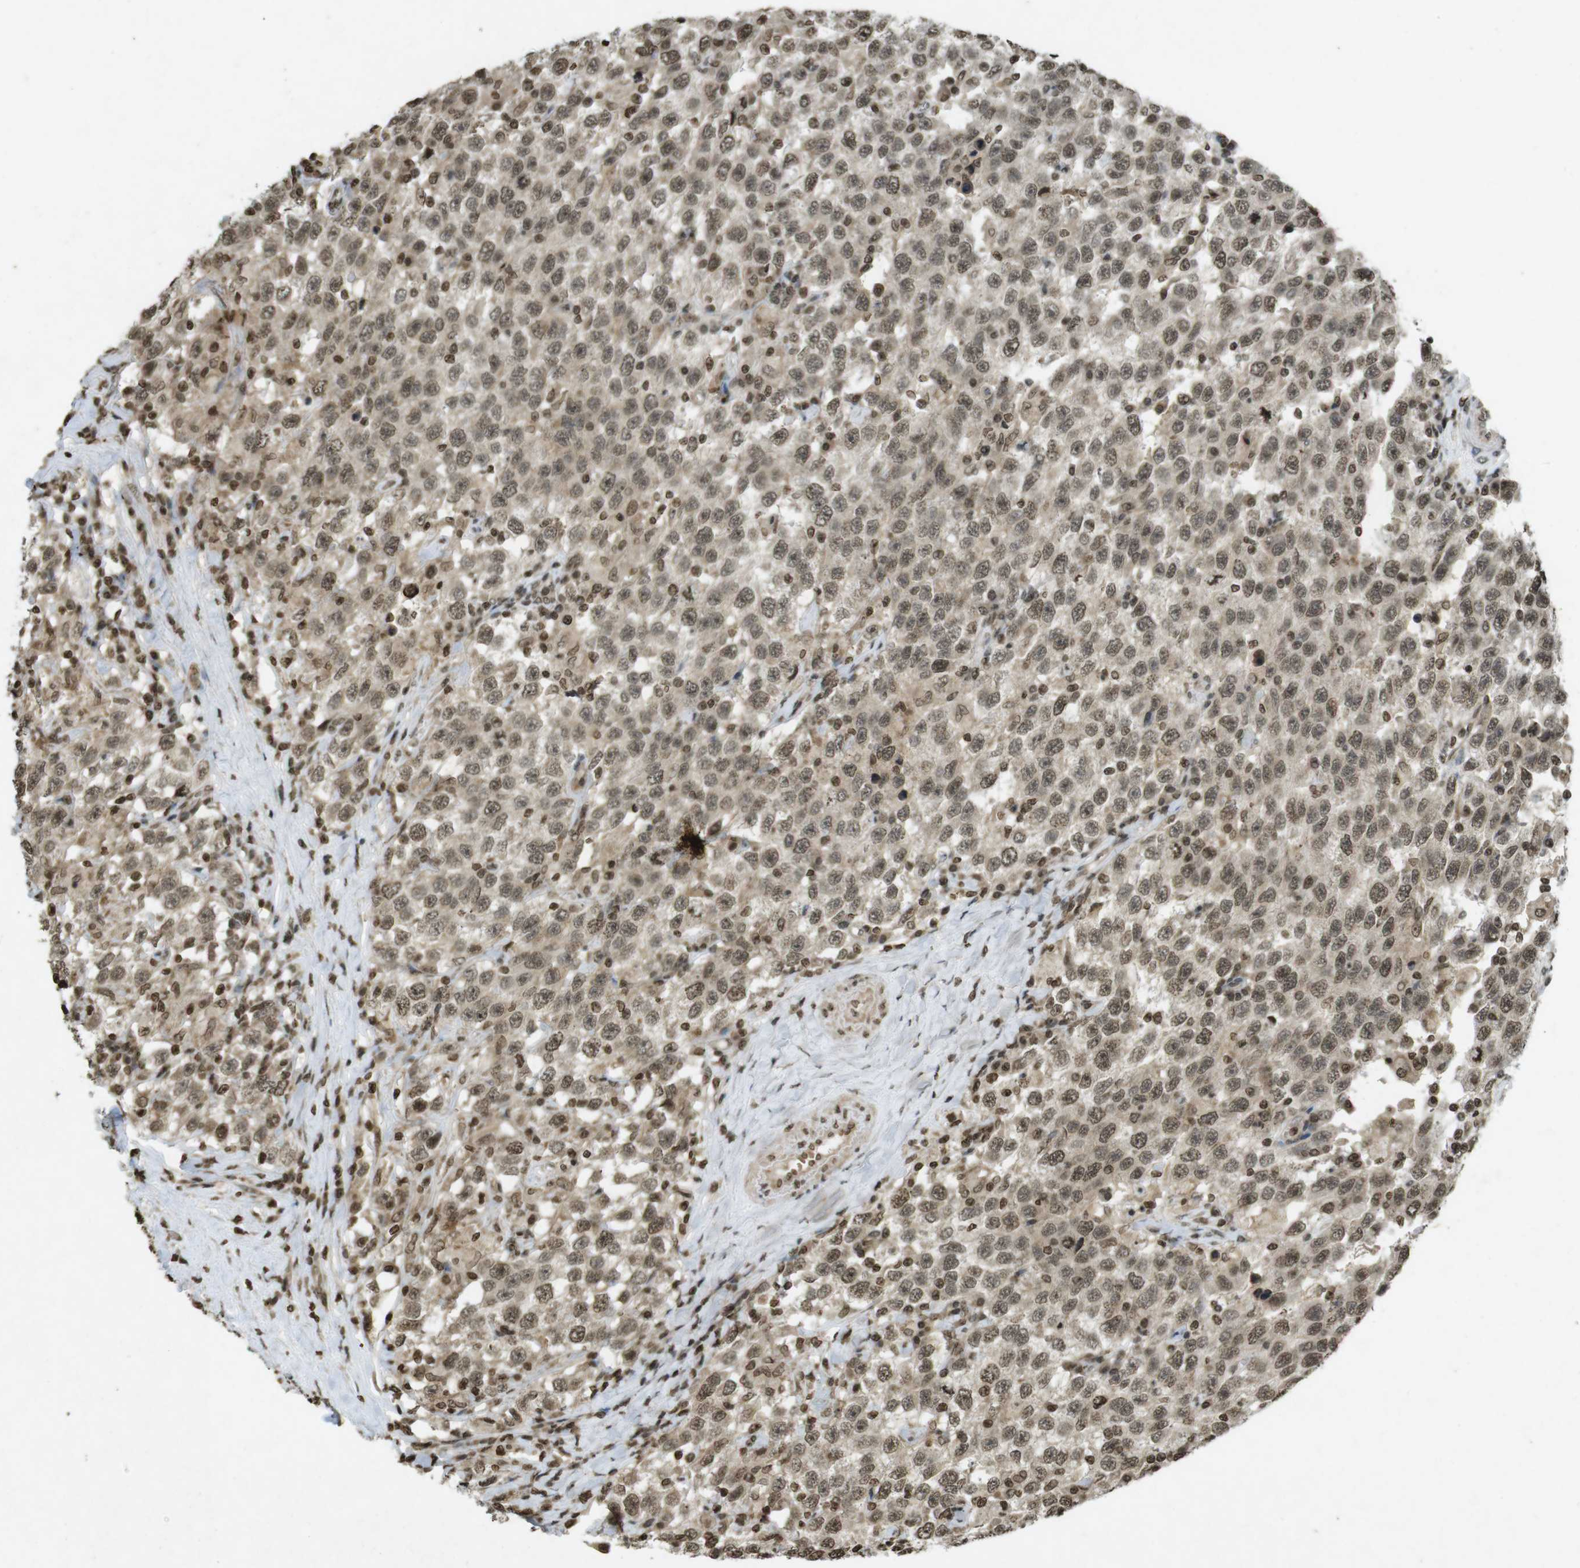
{"staining": {"intensity": "moderate", "quantity": ">75%", "location": "cytoplasmic/membranous,nuclear"}, "tissue": "testis cancer", "cell_type": "Tumor cells", "image_type": "cancer", "snomed": [{"axis": "morphology", "description": "Seminoma, NOS"}, {"axis": "topography", "description": "Testis"}], "caption": "Immunohistochemistry of testis seminoma exhibits medium levels of moderate cytoplasmic/membranous and nuclear positivity in approximately >75% of tumor cells.", "gene": "ORC4", "patient": {"sex": "male", "age": 41}}